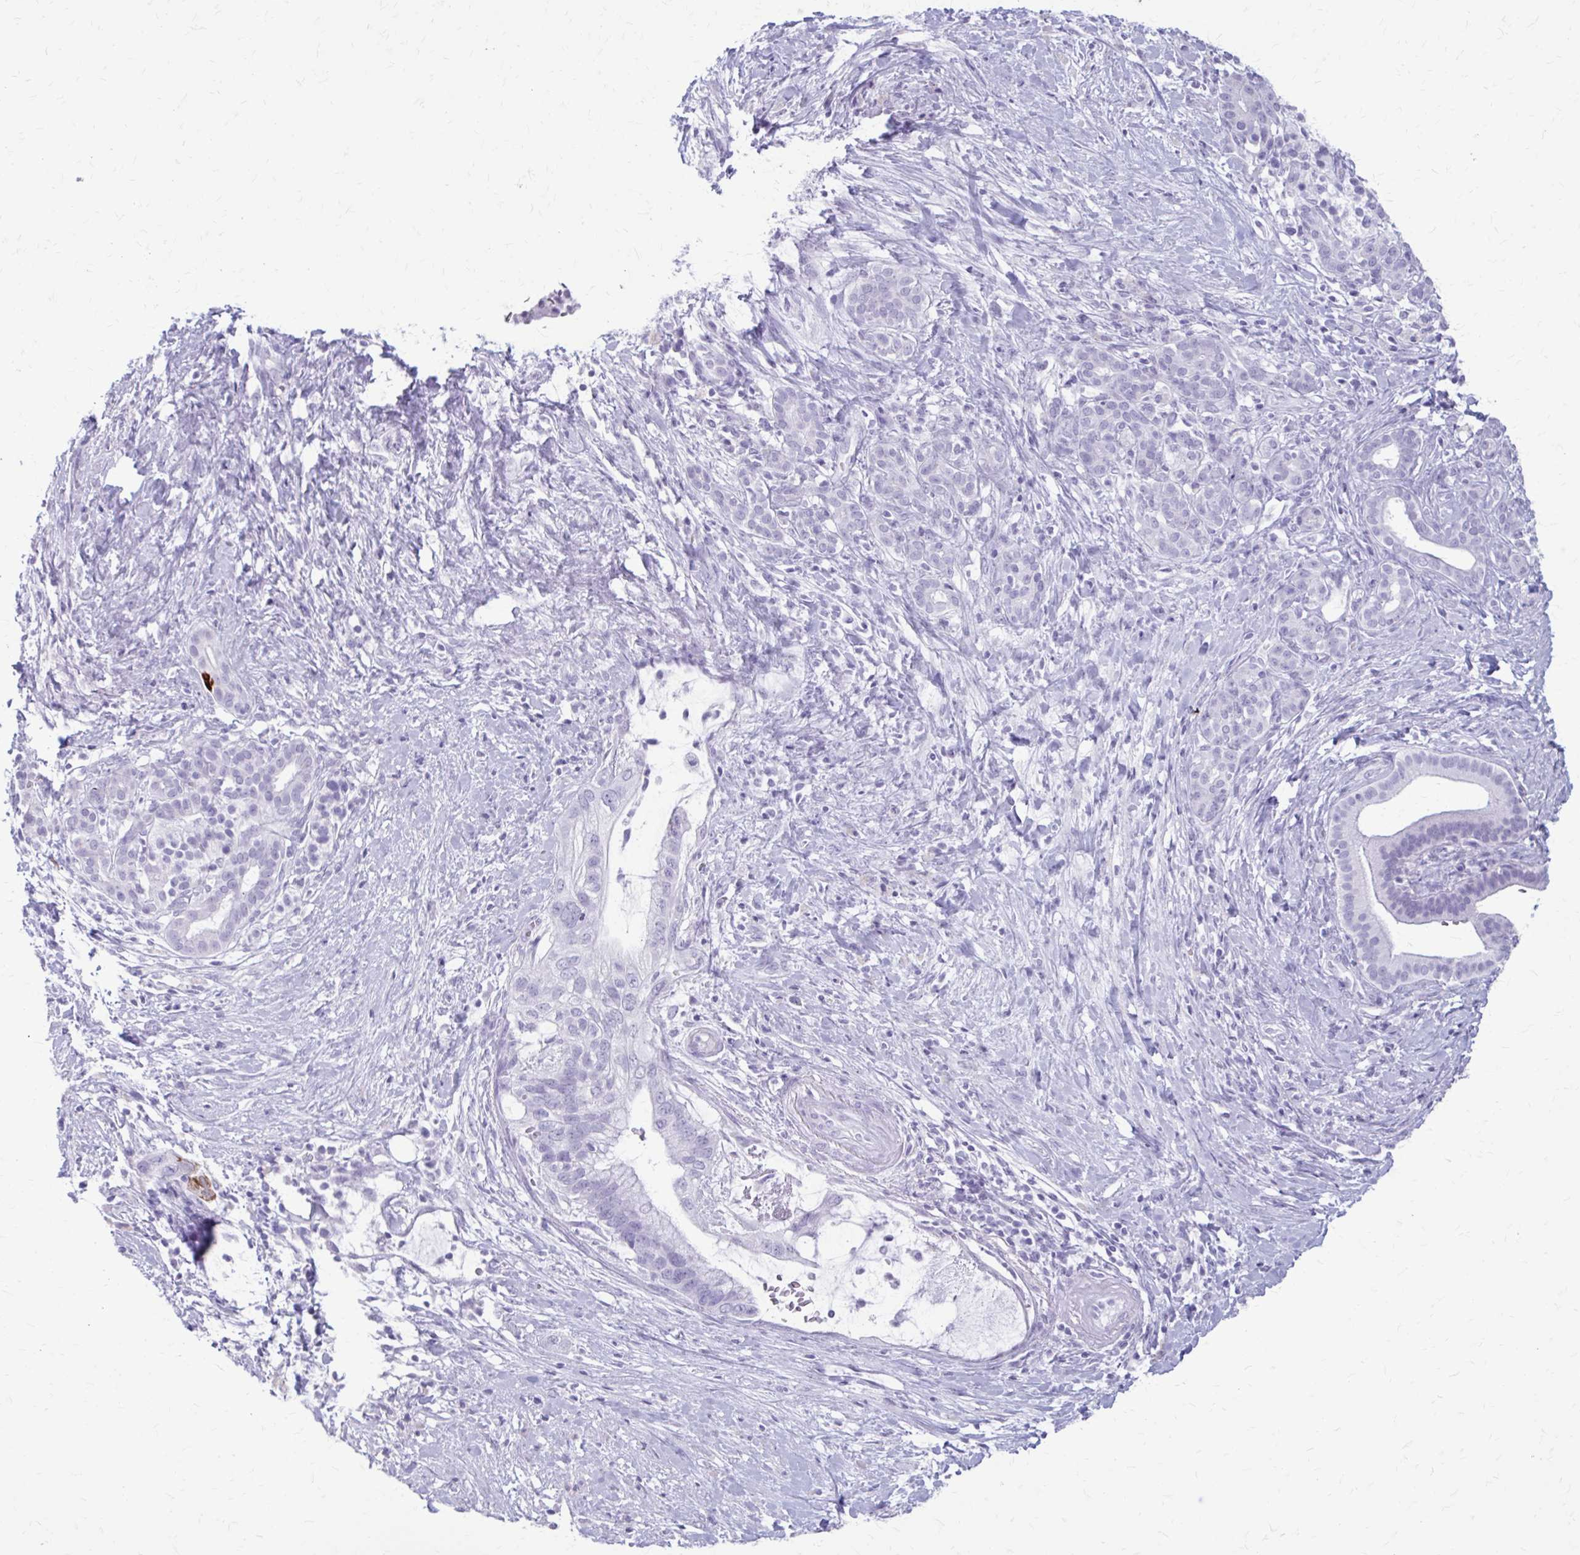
{"staining": {"intensity": "negative", "quantity": "none", "location": "none"}, "tissue": "pancreatic cancer", "cell_type": "Tumor cells", "image_type": "cancer", "snomed": [{"axis": "morphology", "description": "Adenocarcinoma, NOS"}, {"axis": "topography", "description": "Pancreas"}], "caption": "Pancreatic adenocarcinoma was stained to show a protein in brown. There is no significant expression in tumor cells.", "gene": "KRT5", "patient": {"sex": "male", "age": 44}}